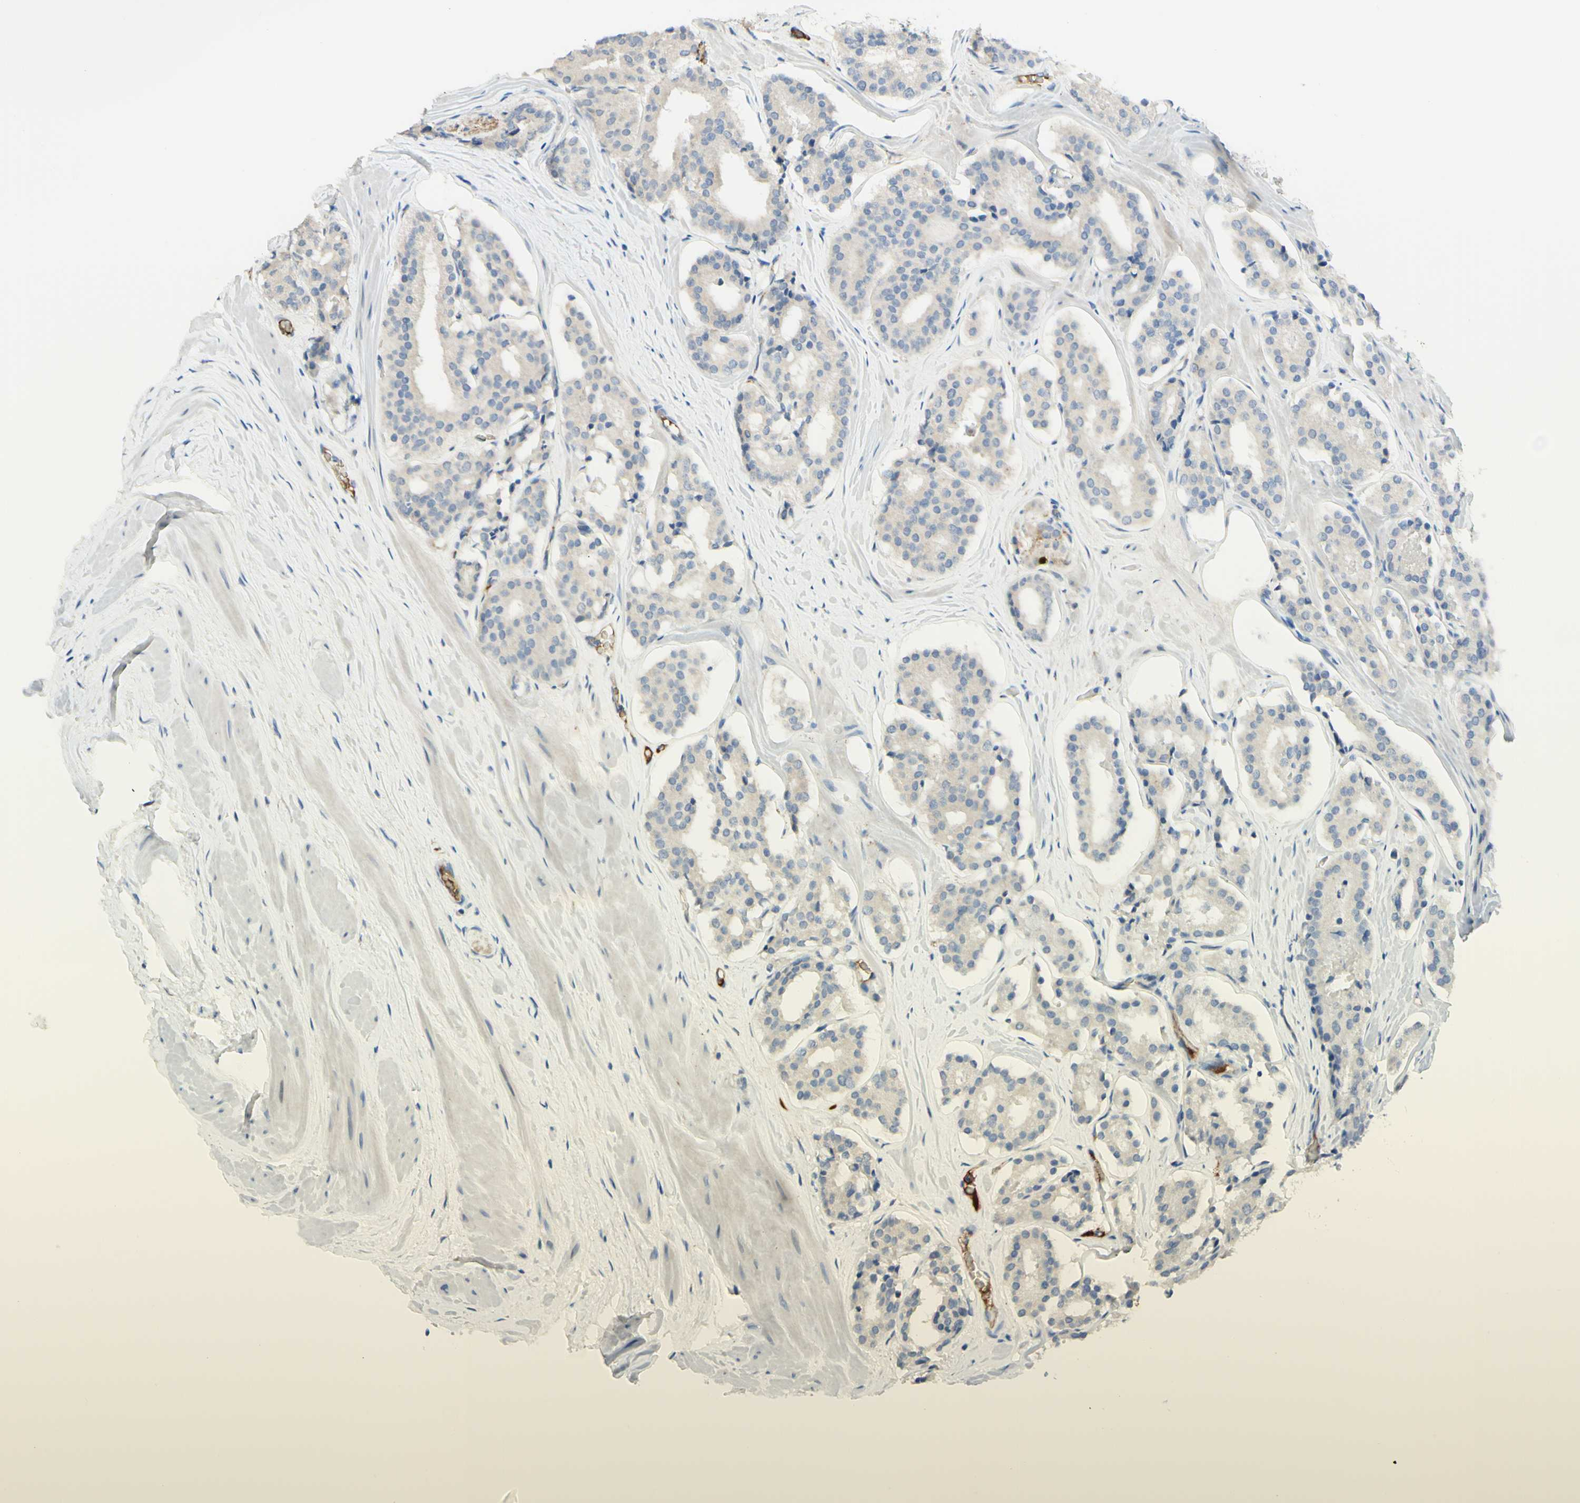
{"staining": {"intensity": "negative", "quantity": "none", "location": "none"}, "tissue": "prostate cancer", "cell_type": "Tumor cells", "image_type": "cancer", "snomed": [{"axis": "morphology", "description": "Adenocarcinoma, High grade"}, {"axis": "topography", "description": "Prostate"}], "caption": "Immunohistochemistry photomicrograph of neoplastic tissue: human prostate cancer stained with DAB (3,3'-diaminobenzidine) displays no significant protein expression in tumor cells.", "gene": "ANGPT2", "patient": {"sex": "male", "age": 60}}